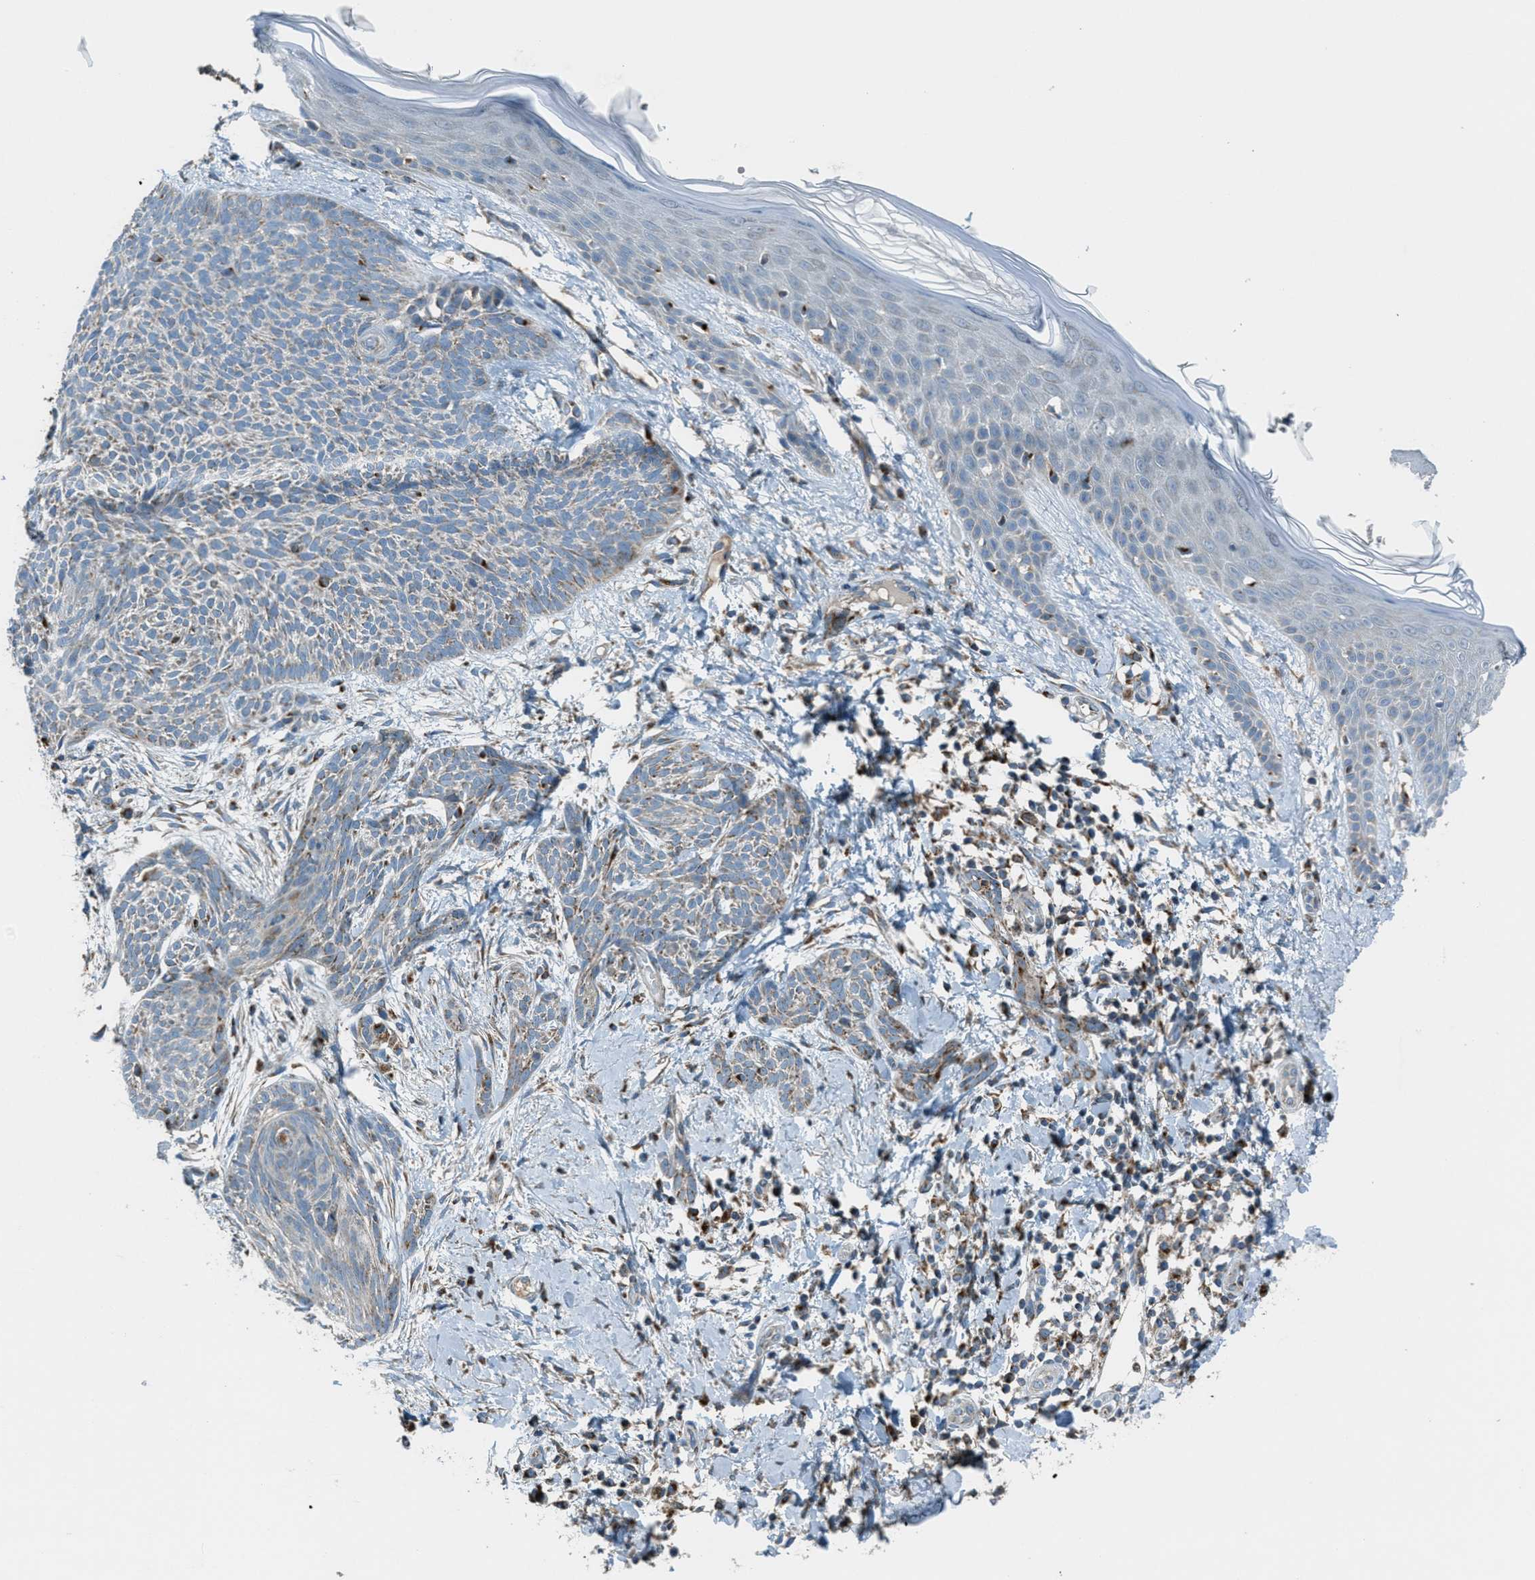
{"staining": {"intensity": "weak", "quantity": ">75%", "location": "cytoplasmic/membranous"}, "tissue": "skin cancer", "cell_type": "Tumor cells", "image_type": "cancer", "snomed": [{"axis": "morphology", "description": "Basal cell carcinoma"}, {"axis": "topography", "description": "Skin"}], "caption": "Protein staining by IHC demonstrates weak cytoplasmic/membranous staining in approximately >75% of tumor cells in skin cancer.", "gene": "BCKDK", "patient": {"sex": "female", "age": 59}}